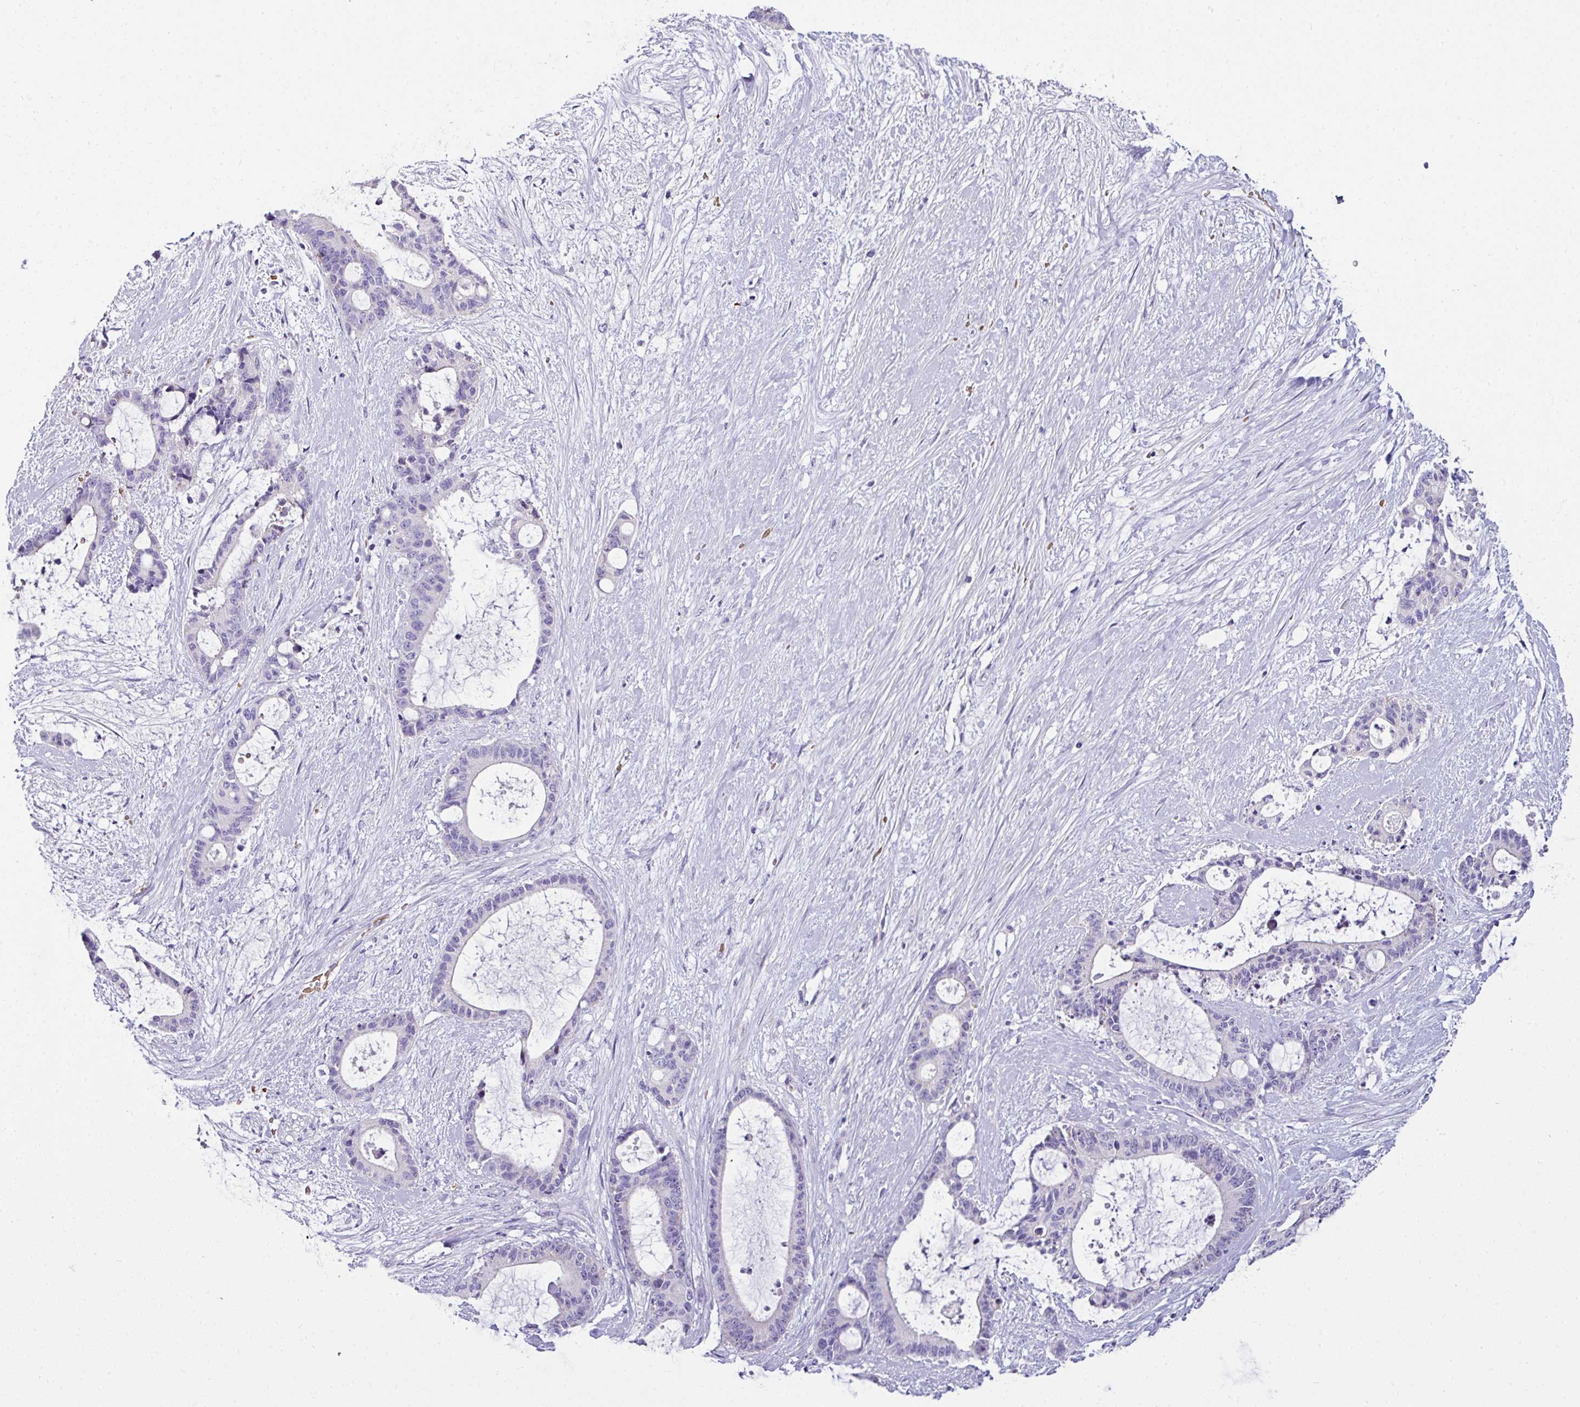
{"staining": {"intensity": "negative", "quantity": "none", "location": "none"}, "tissue": "liver cancer", "cell_type": "Tumor cells", "image_type": "cancer", "snomed": [{"axis": "morphology", "description": "Normal tissue, NOS"}, {"axis": "morphology", "description": "Cholangiocarcinoma"}, {"axis": "topography", "description": "Liver"}, {"axis": "topography", "description": "Peripheral nerve tissue"}], "caption": "Immunohistochemical staining of liver cancer shows no significant staining in tumor cells.", "gene": "NAPSA", "patient": {"sex": "female", "age": 73}}